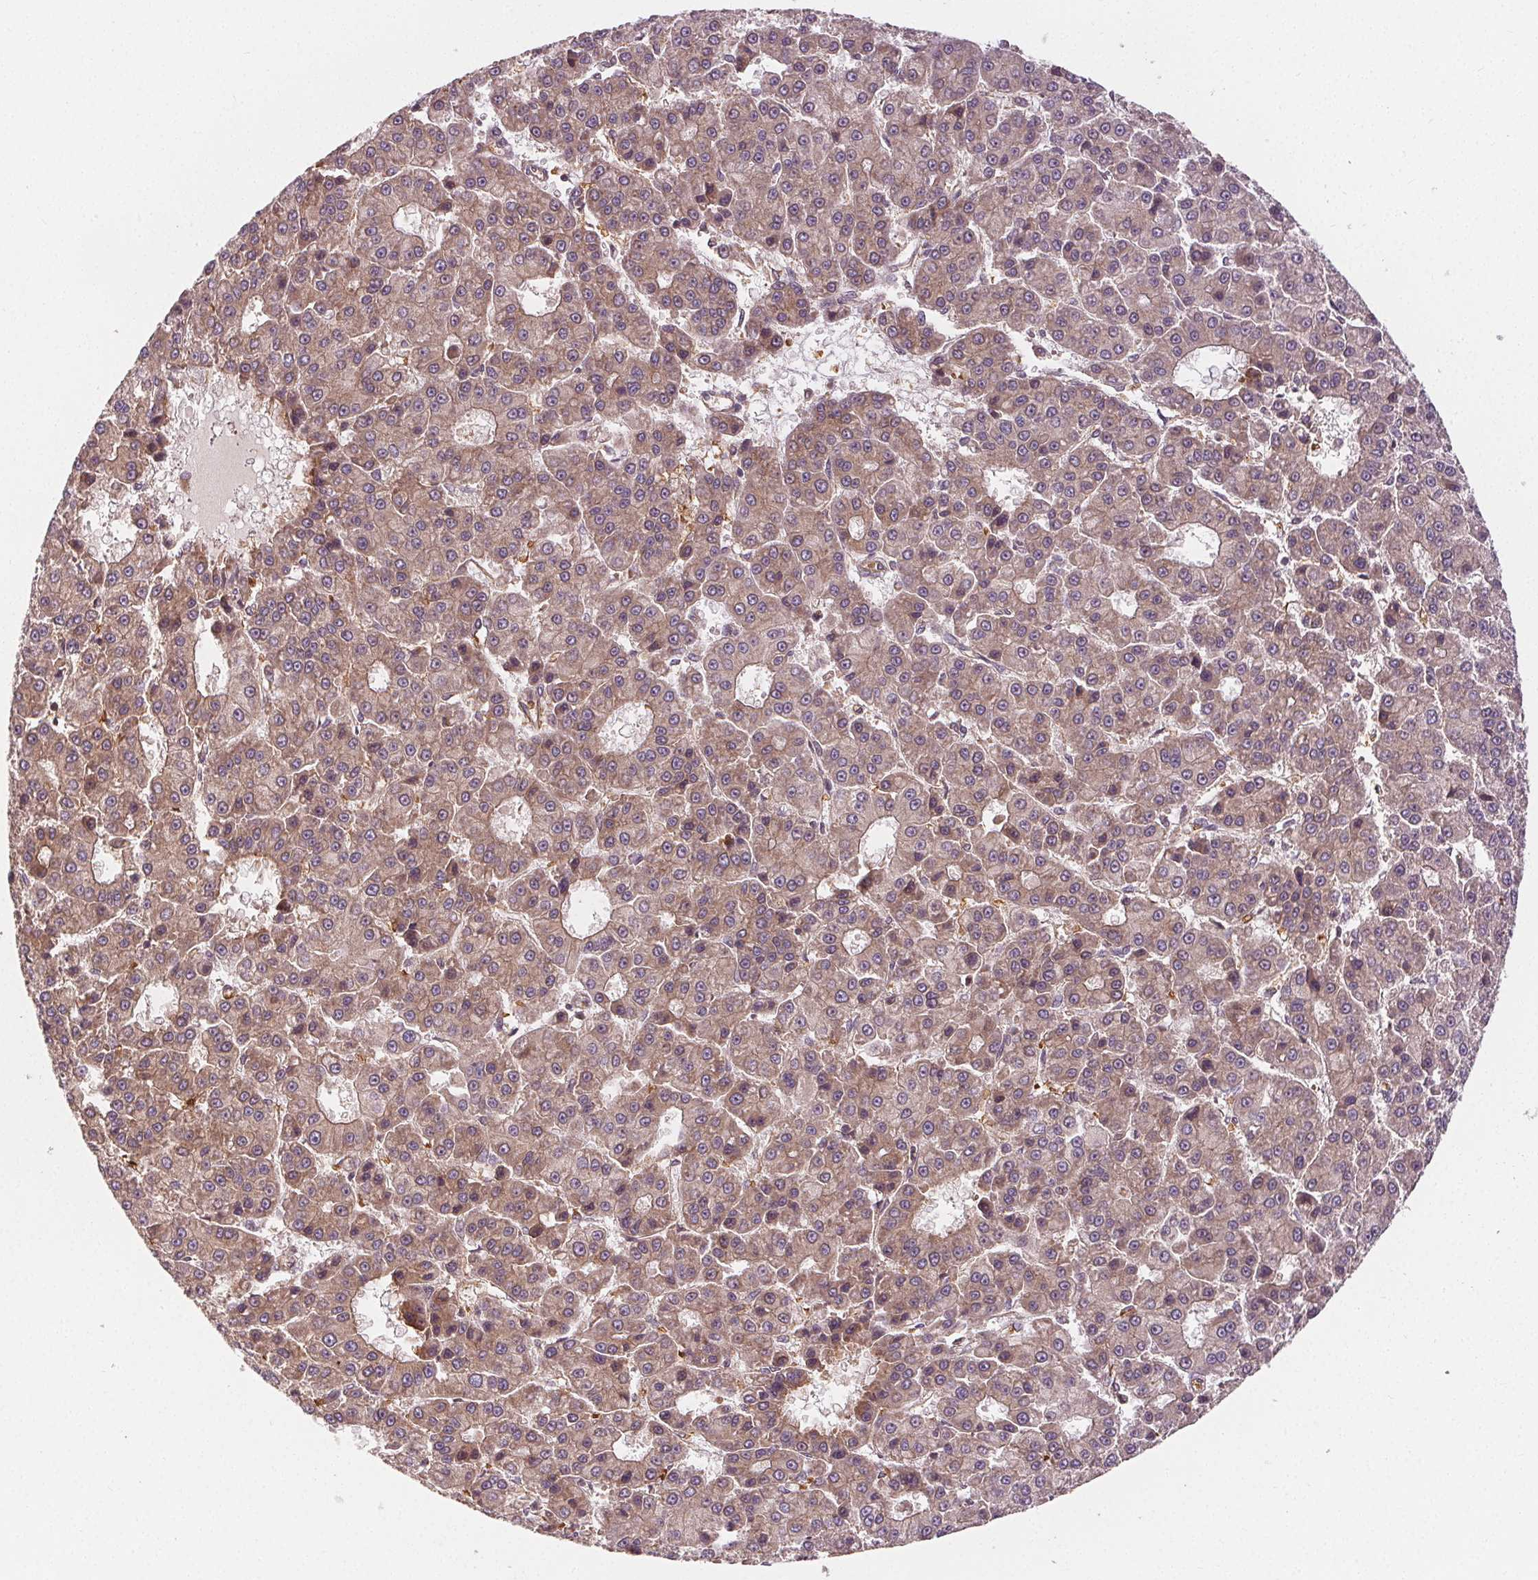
{"staining": {"intensity": "weak", "quantity": "25%-75%", "location": "cytoplasmic/membranous"}, "tissue": "liver cancer", "cell_type": "Tumor cells", "image_type": "cancer", "snomed": [{"axis": "morphology", "description": "Carcinoma, Hepatocellular, NOS"}, {"axis": "topography", "description": "Liver"}], "caption": "Immunohistochemical staining of human liver cancer reveals low levels of weak cytoplasmic/membranous staining in about 25%-75% of tumor cells.", "gene": "EIF3D", "patient": {"sex": "male", "age": 70}}